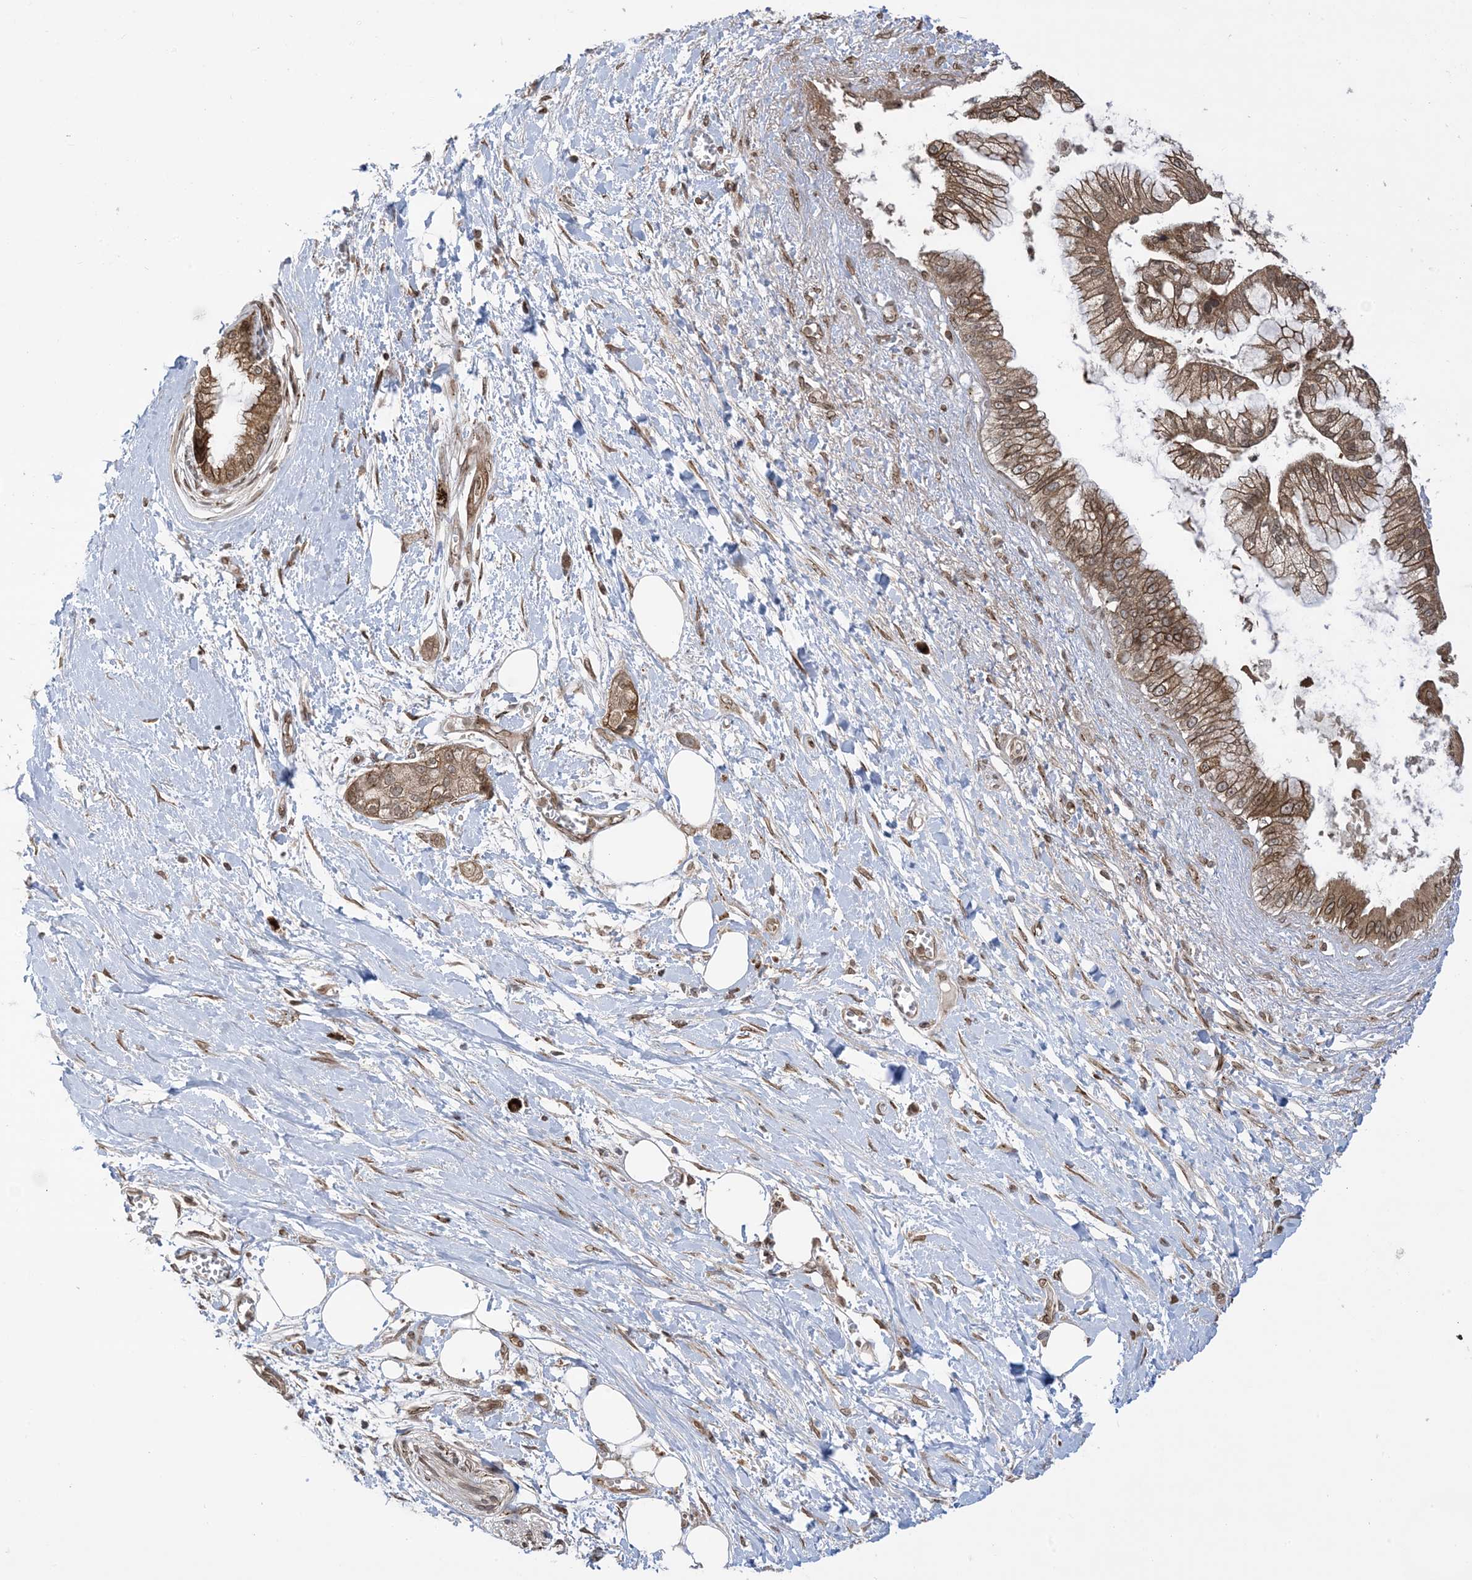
{"staining": {"intensity": "moderate", "quantity": ">75%", "location": "cytoplasmic/membranous"}, "tissue": "pancreatic cancer", "cell_type": "Tumor cells", "image_type": "cancer", "snomed": [{"axis": "morphology", "description": "Adenocarcinoma, NOS"}, {"axis": "topography", "description": "Pancreas"}], "caption": "DAB immunohistochemical staining of pancreatic cancer shows moderate cytoplasmic/membranous protein staining in approximately >75% of tumor cells.", "gene": "CASP4", "patient": {"sex": "male", "age": 68}}